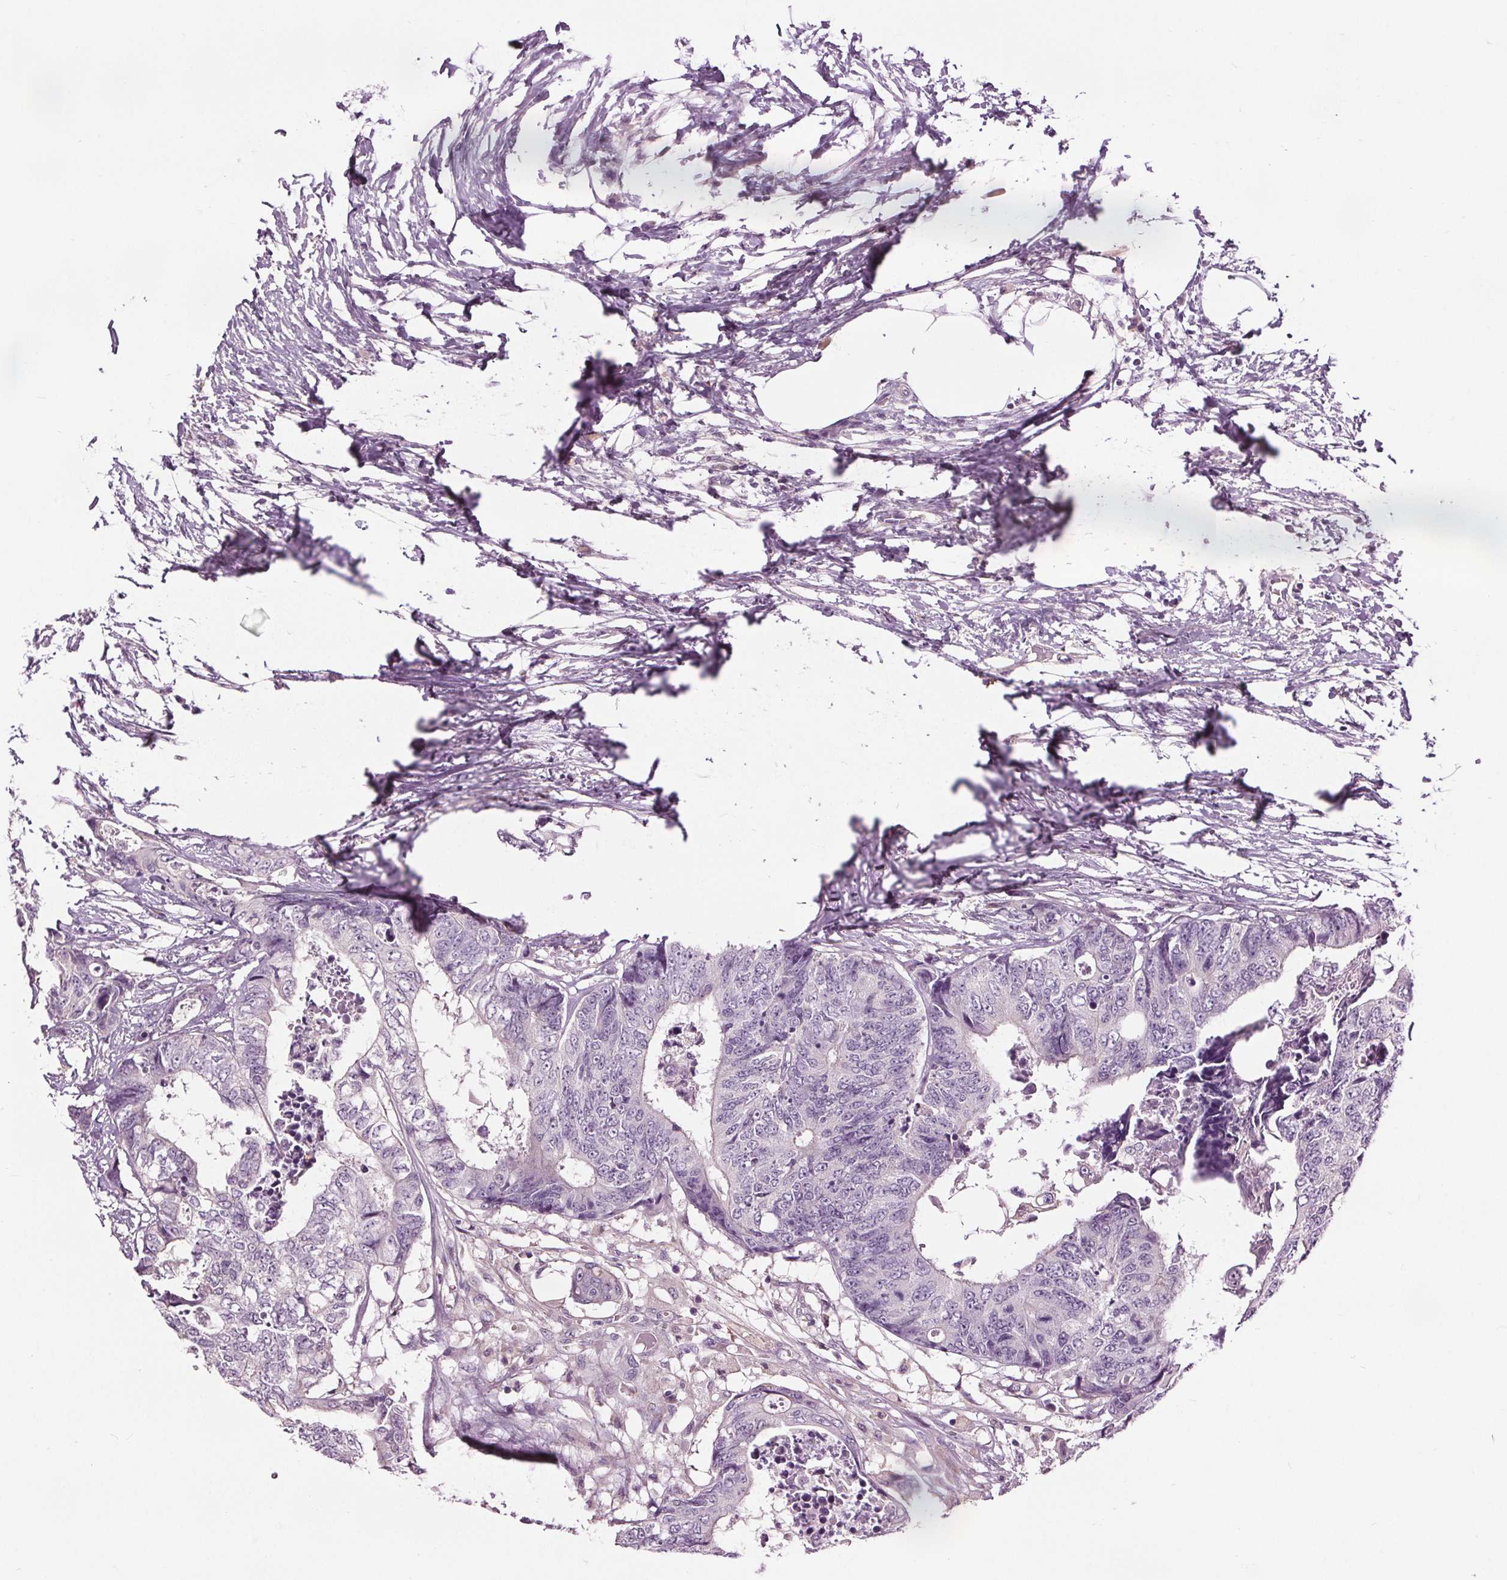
{"staining": {"intensity": "negative", "quantity": "none", "location": "none"}, "tissue": "colorectal cancer", "cell_type": "Tumor cells", "image_type": "cancer", "snomed": [{"axis": "morphology", "description": "Adenocarcinoma, NOS"}, {"axis": "topography", "description": "Colon"}], "caption": "Immunohistochemistry (IHC) micrograph of colorectal adenocarcinoma stained for a protein (brown), which demonstrates no positivity in tumor cells.", "gene": "RASA1", "patient": {"sex": "female", "age": 48}}